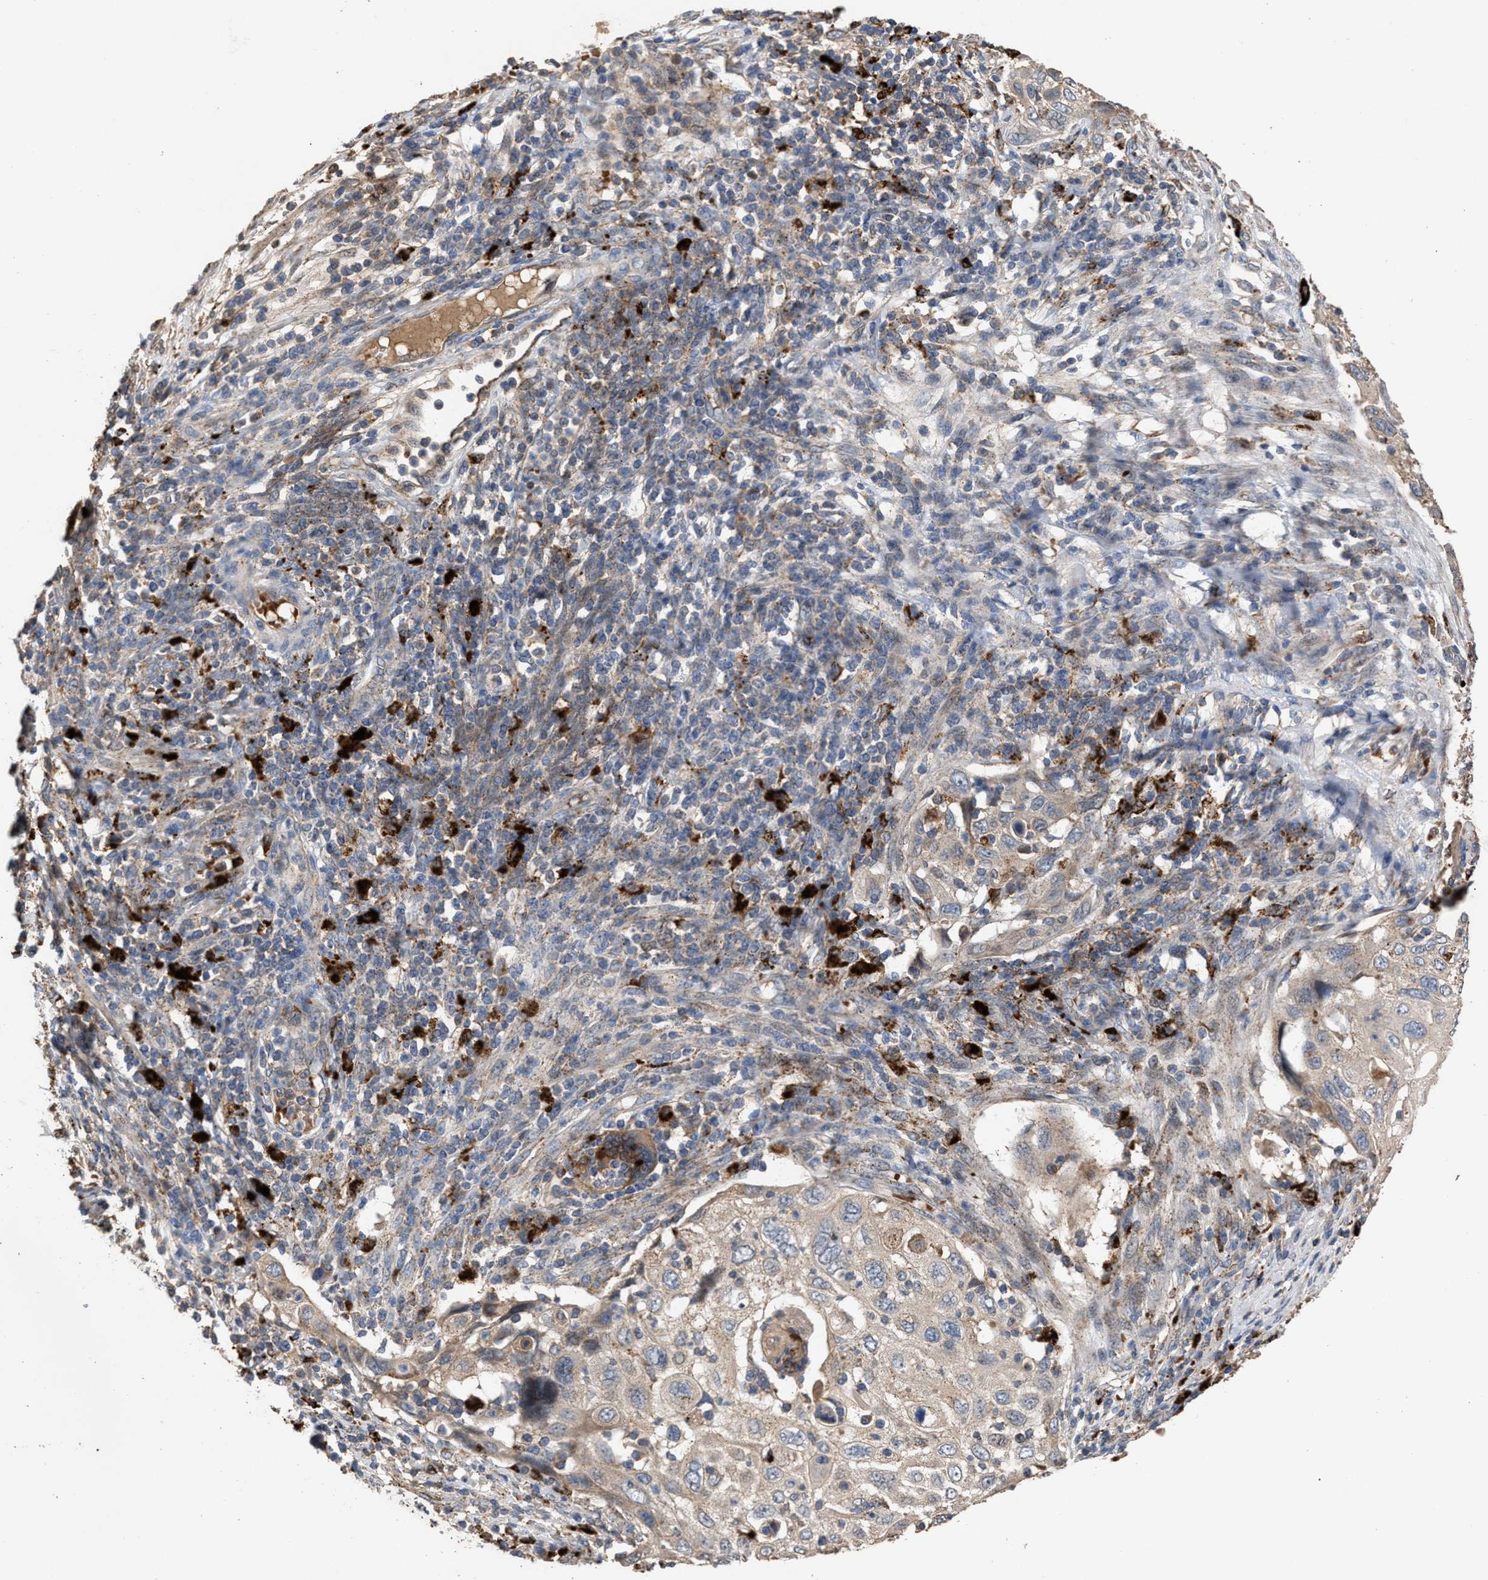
{"staining": {"intensity": "weak", "quantity": "<25%", "location": "cytoplasmic/membranous"}, "tissue": "cervical cancer", "cell_type": "Tumor cells", "image_type": "cancer", "snomed": [{"axis": "morphology", "description": "Squamous cell carcinoma, NOS"}, {"axis": "topography", "description": "Cervix"}], "caption": "Immunohistochemistry image of neoplastic tissue: human cervical cancer (squamous cell carcinoma) stained with DAB reveals no significant protein staining in tumor cells.", "gene": "ELMO3", "patient": {"sex": "female", "age": 70}}